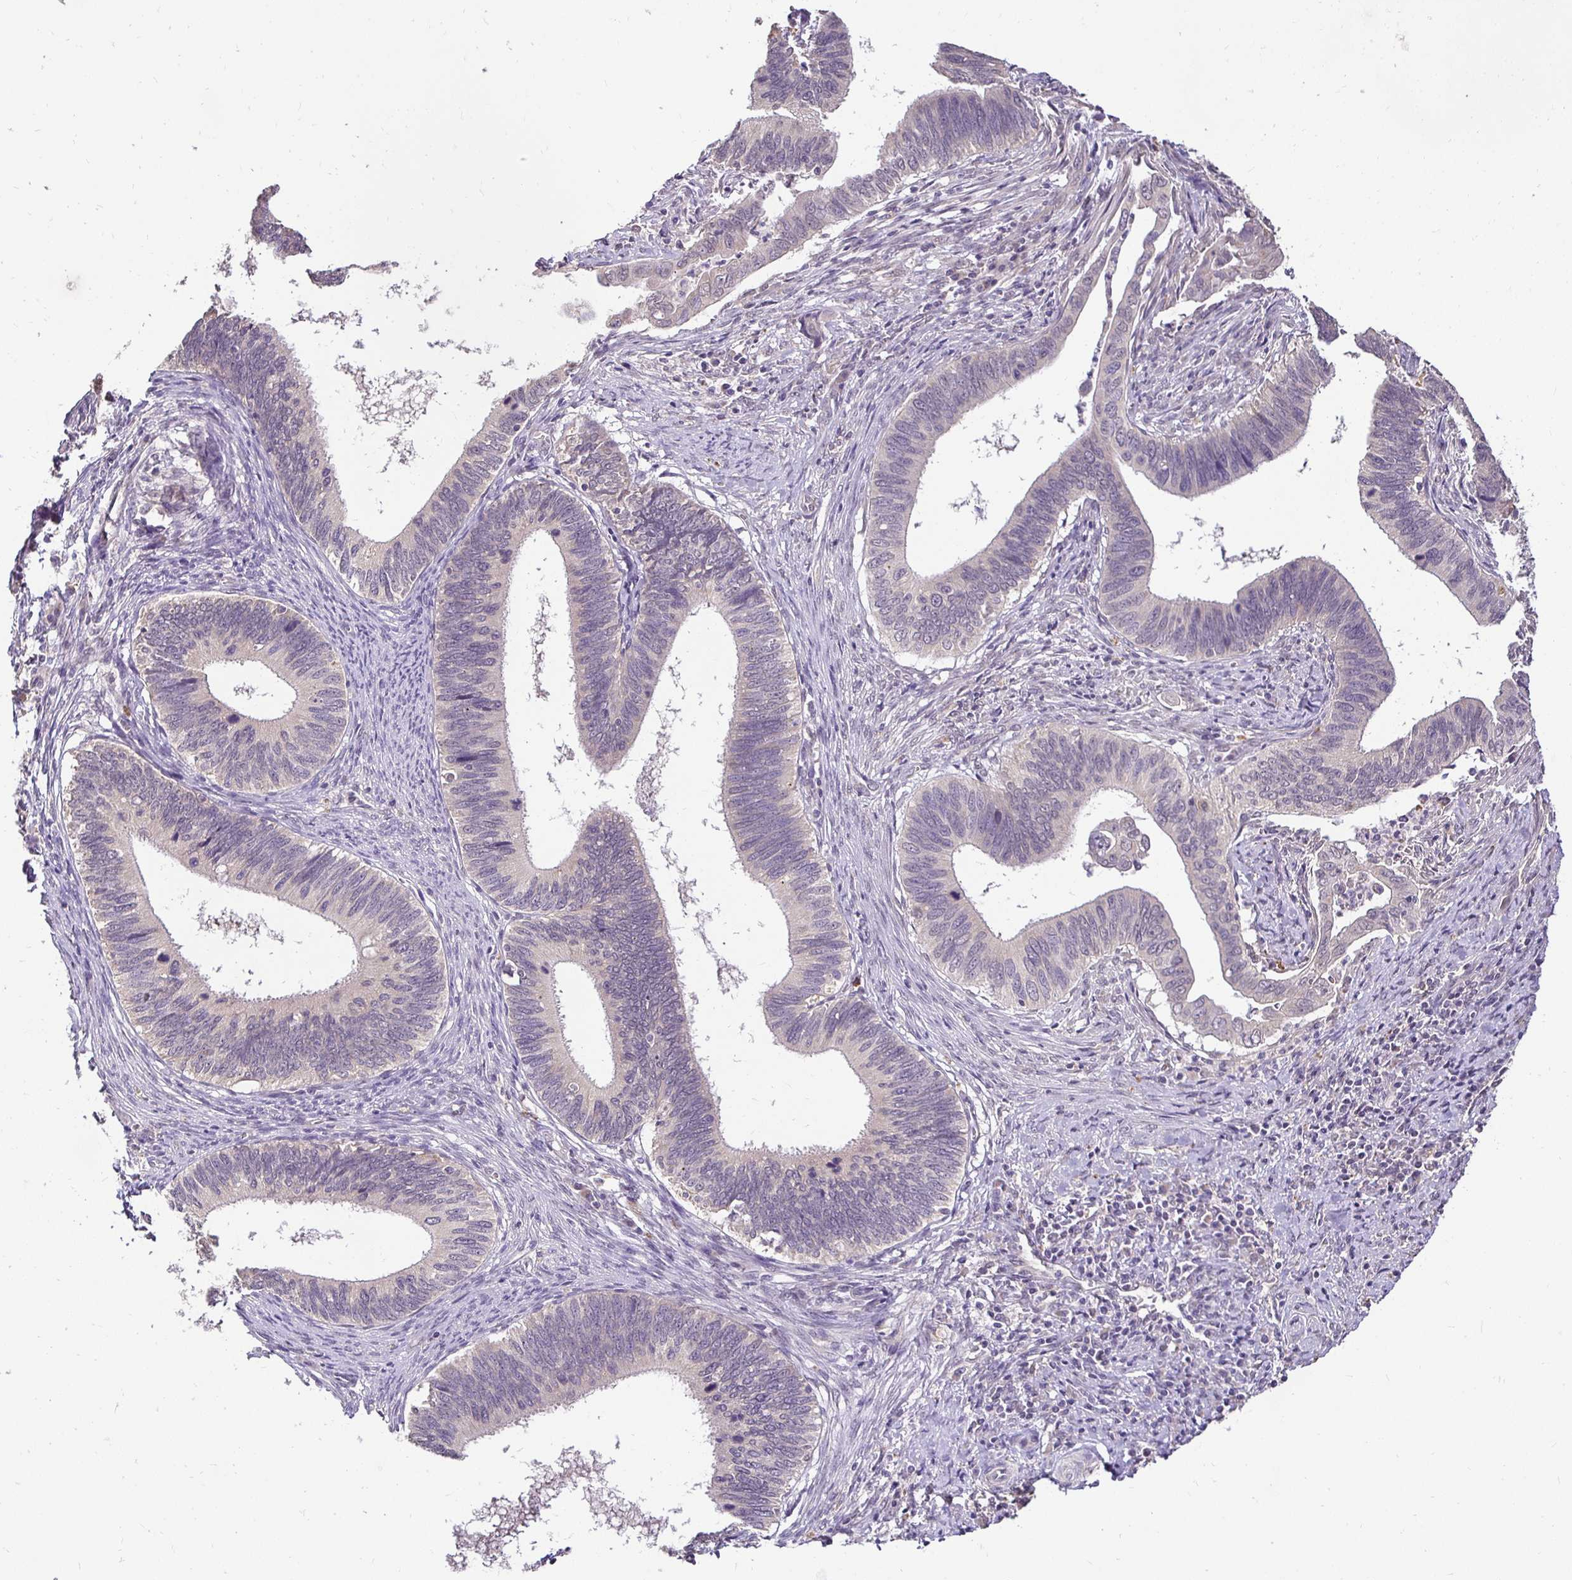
{"staining": {"intensity": "negative", "quantity": "none", "location": "none"}, "tissue": "cervical cancer", "cell_type": "Tumor cells", "image_type": "cancer", "snomed": [{"axis": "morphology", "description": "Adenocarcinoma, NOS"}, {"axis": "topography", "description": "Cervix"}], "caption": "Tumor cells are negative for brown protein staining in cervical adenocarcinoma.", "gene": "RHEBL1", "patient": {"sex": "female", "age": 42}}